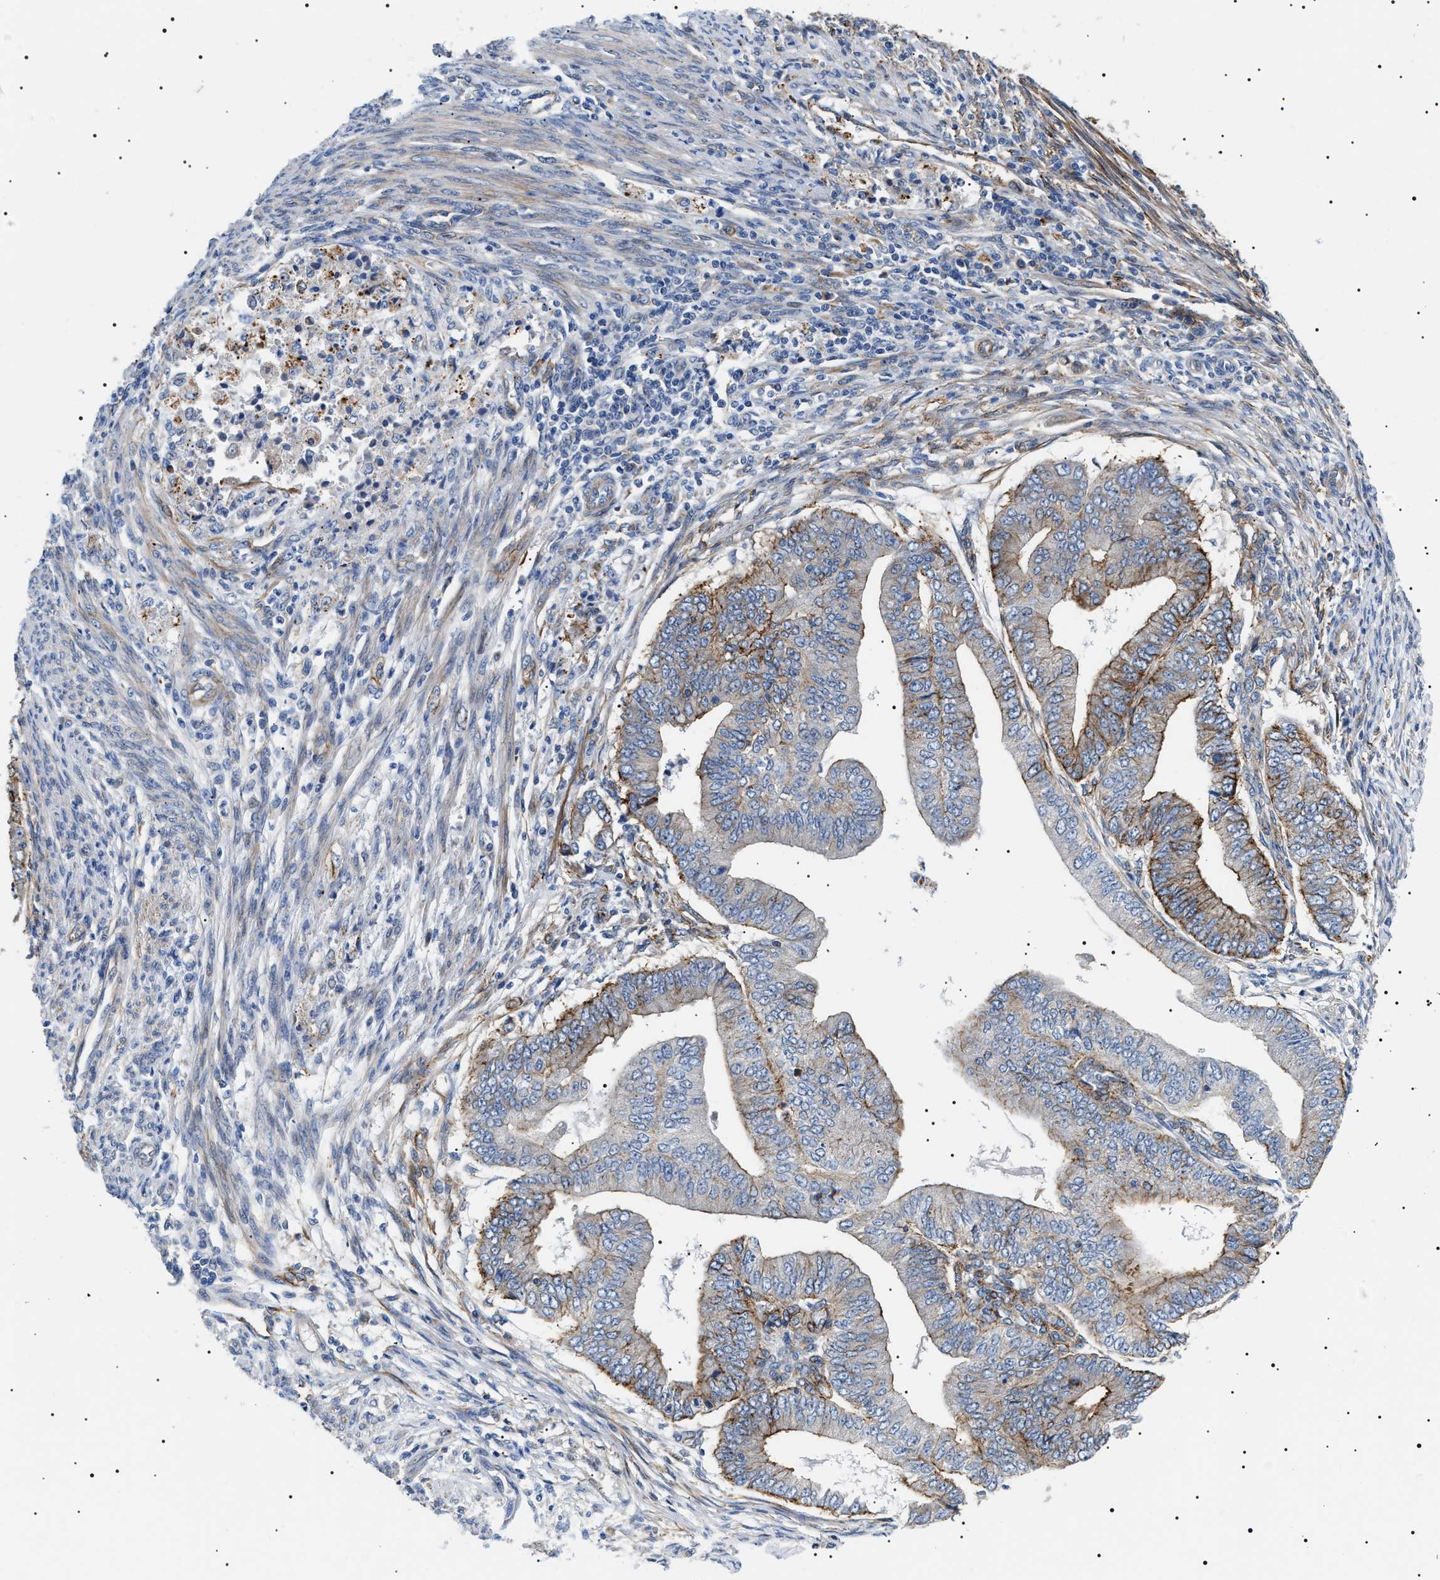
{"staining": {"intensity": "moderate", "quantity": "25%-75%", "location": "cytoplasmic/membranous"}, "tissue": "endometrial cancer", "cell_type": "Tumor cells", "image_type": "cancer", "snomed": [{"axis": "morphology", "description": "Polyp, NOS"}, {"axis": "morphology", "description": "Adenocarcinoma, NOS"}, {"axis": "morphology", "description": "Adenoma, NOS"}, {"axis": "topography", "description": "Endometrium"}], "caption": "The image exhibits staining of endometrial adenoma, revealing moderate cytoplasmic/membranous protein staining (brown color) within tumor cells. (brown staining indicates protein expression, while blue staining denotes nuclei).", "gene": "TMEM222", "patient": {"sex": "female", "age": 79}}